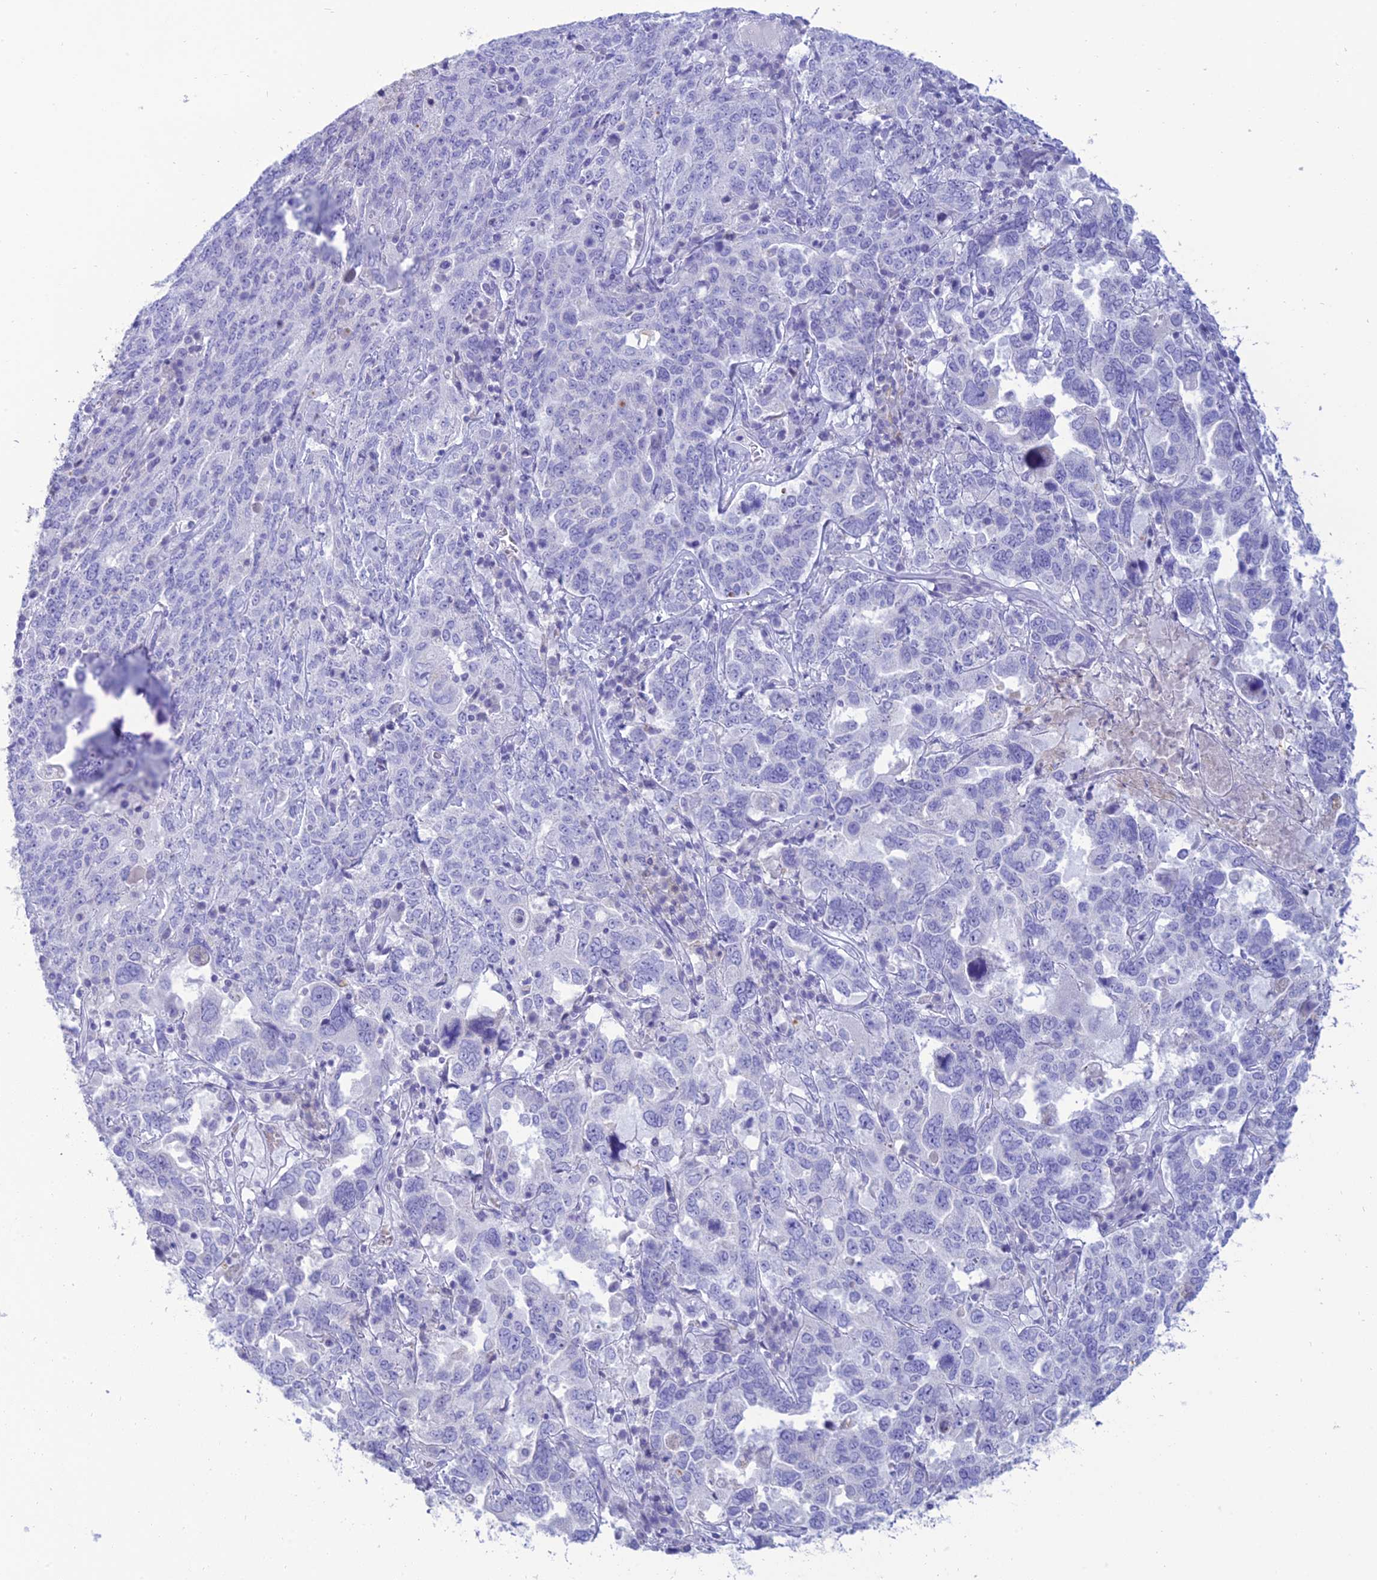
{"staining": {"intensity": "negative", "quantity": "none", "location": "none"}, "tissue": "ovarian cancer", "cell_type": "Tumor cells", "image_type": "cancer", "snomed": [{"axis": "morphology", "description": "Carcinoma, endometroid"}, {"axis": "topography", "description": "Ovary"}], "caption": "IHC micrograph of human endometroid carcinoma (ovarian) stained for a protein (brown), which demonstrates no positivity in tumor cells.", "gene": "MAL2", "patient": {"sex": "female", "age": 62}}